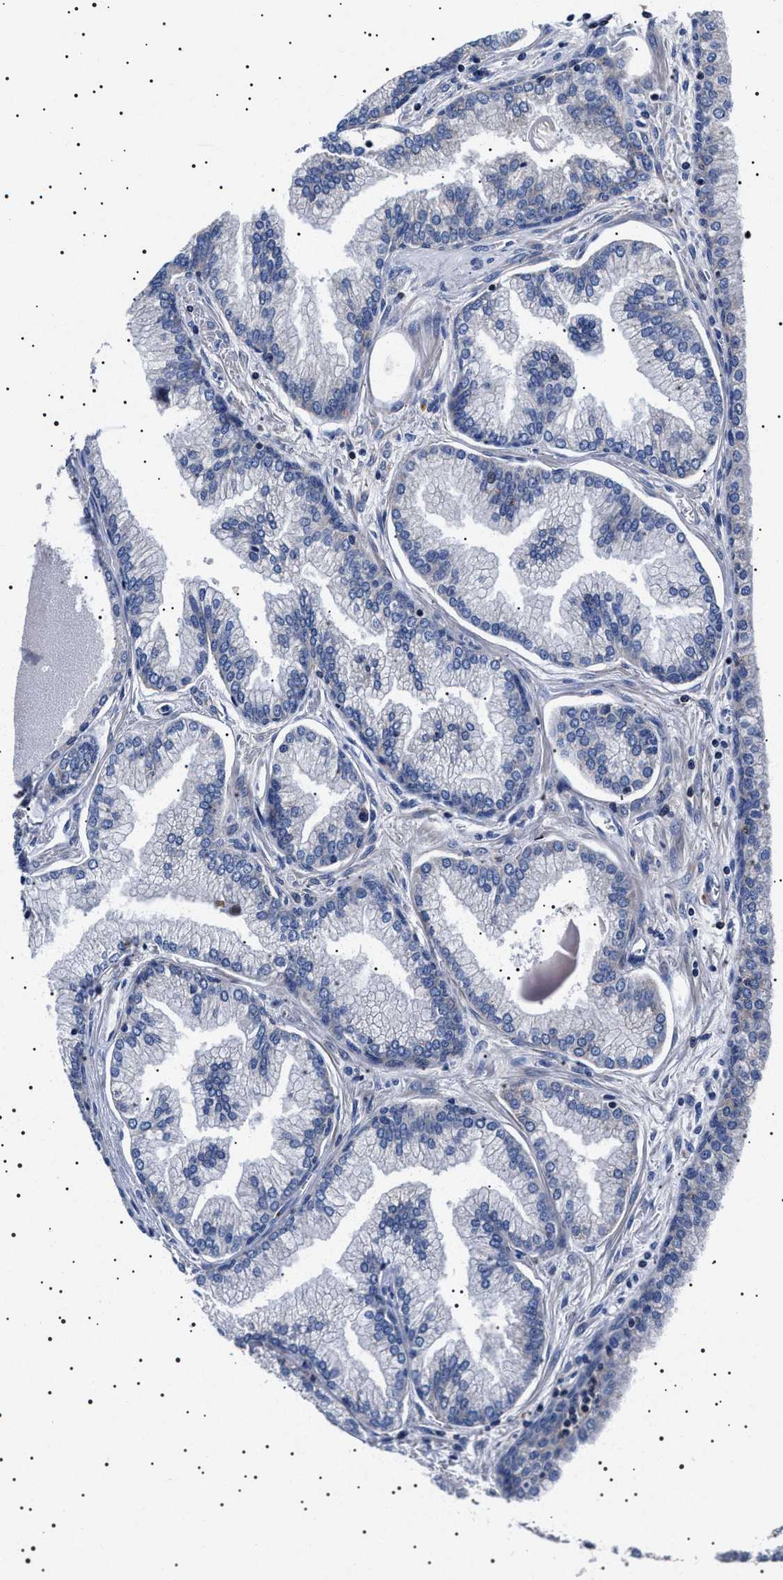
{"staining": {"intensity": "weak", "quantity": "<25%", "location": "cytoplasmic/membranous"}, "tissue": "prostate cancer", "cell_type": "Tumor cells", "image_type": "cancer", "snomed": [{"axis": "morphology", "description": "Adenocarcinoma, Low grade"}, {"axis": "topography", "description": "Prostate"}], "caption": "Tumor cells show no significant expression in prostate cancer (adenocarcinoma (low-grade)).", "gene": "SLC4A7", "patient": {"sex": "male", "age": 59}}